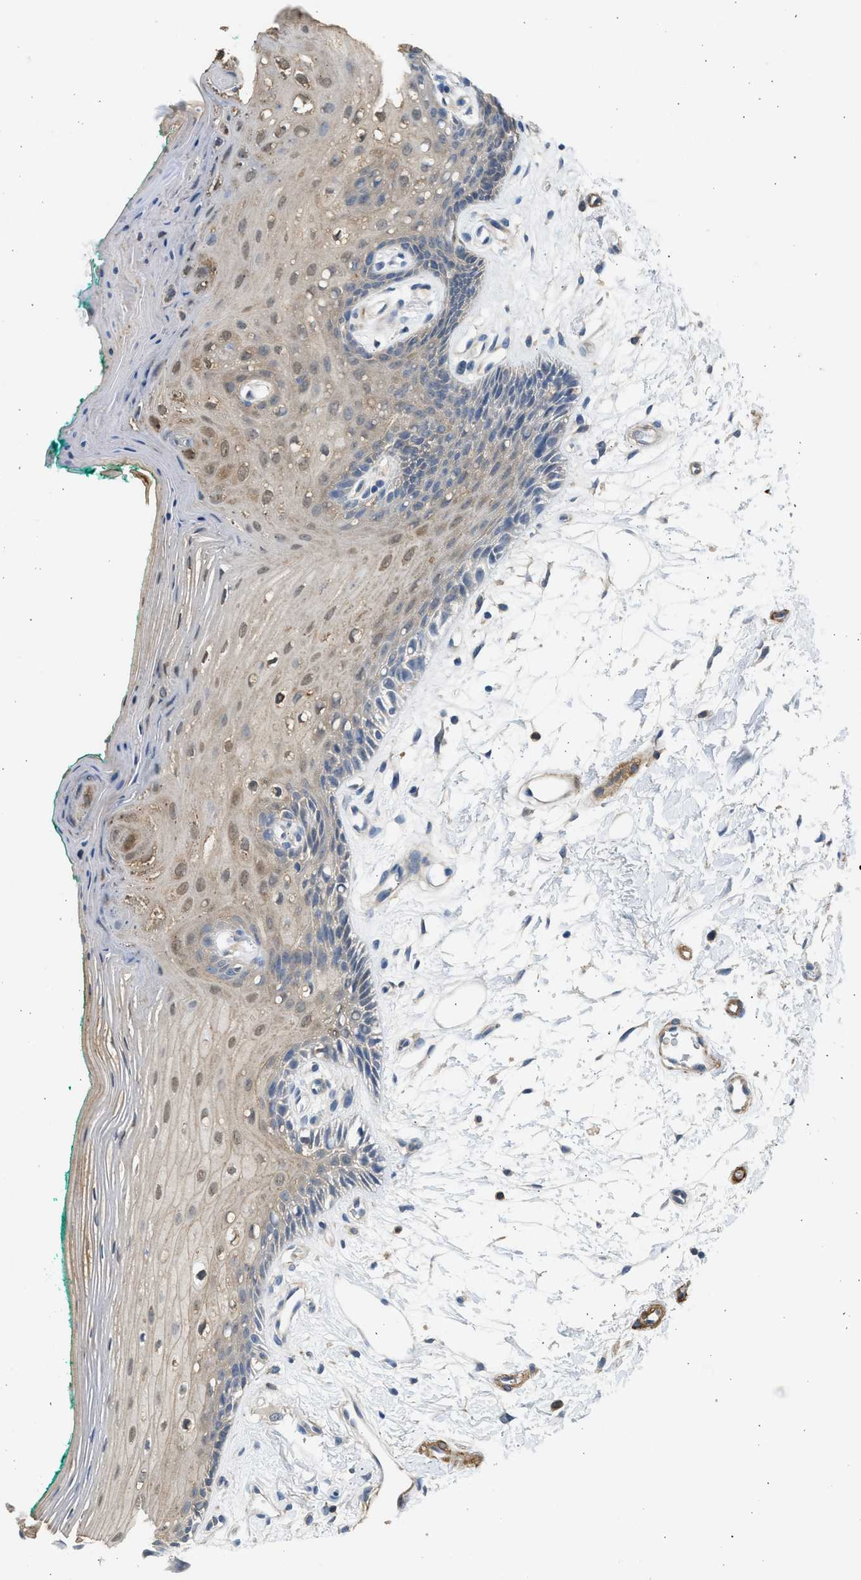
{"staining": {"intensity": "weak", "quantity": "25%-75%", "location": "cytoplasmic/membranous,nuclear"}, "tissue": "oral mucosa", "cell_type": "Squamous epithelial cells", "image_type": "normal", "snomed": [{"axis": "morphology", "description": "Normal tissue, NOS"}, {"axis": "topography", "description": "Skeletal muscle"}, {"axis": "topography", "description": "Oral tissue"}, {"axis": "topography", "description": "Peripheral nerve tissue"}], "caption": "Brown immunohistochemical staining in unremarkable human oral mucosa reveals weak cytoplasmic/membranous,nuclear expression in about 25%-75% of squamous epithelial cells. Immunohistochemistry stains the protein in brown and the nuclei are stained blue.", "gene": "PCNX3", "patient": {"sex": "female", "age": 84}}